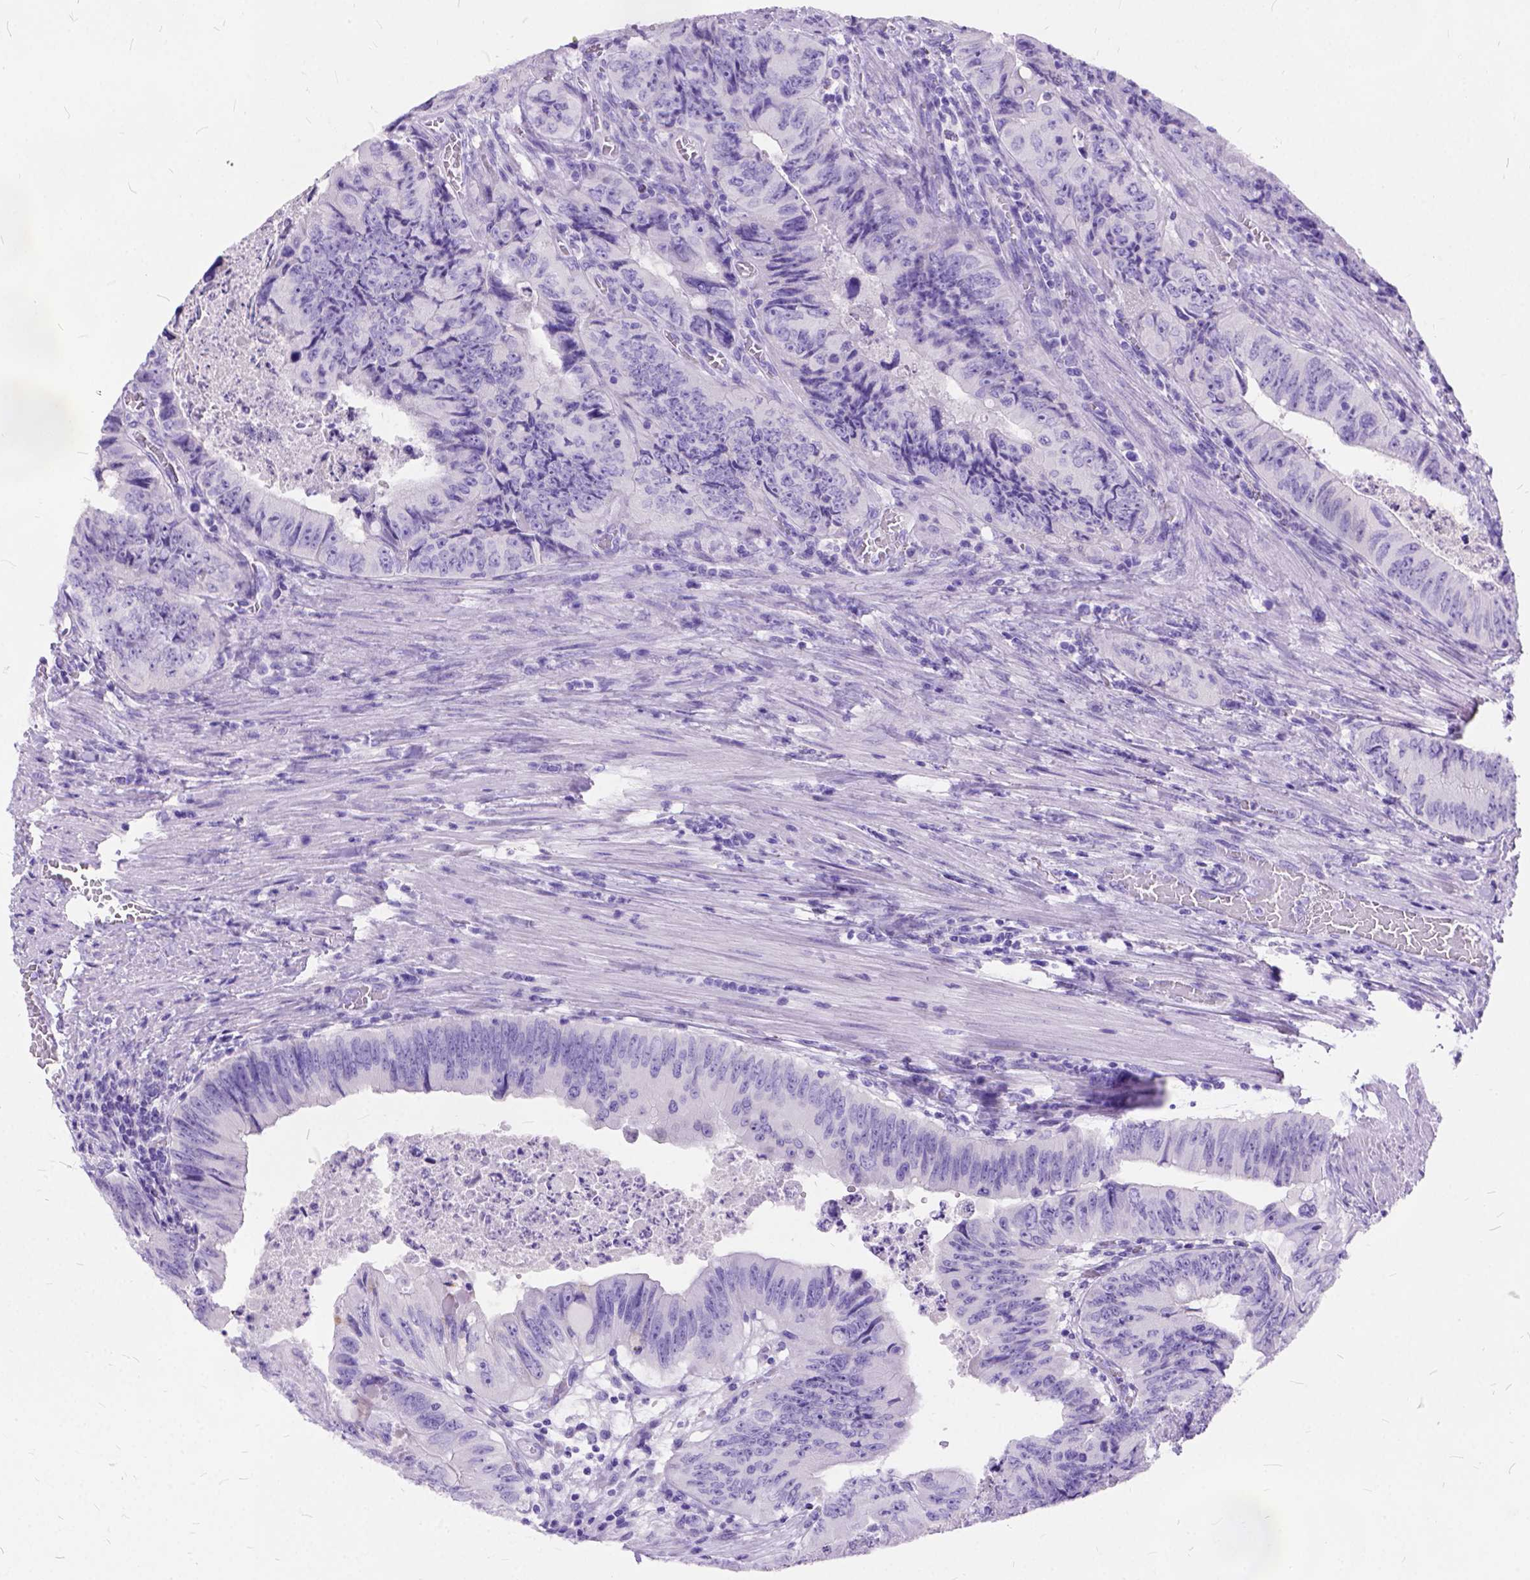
{"staining": {"intensity": "negative", "quantity": "none", "location": "none"}, "tissue": "colorectal cancer", "cell_type": "Tumor cells", "image_type": "cancer", "snomed": [{"axis": "morphology", "description": "Adenocarcinoma, NOS"}, {"axis": "topography", "description": "Colon"}], "caption": "A histopathology image of human colorectal adenocarcinoma is negative for staining in tumor cells.", "gene": "C1QTNF3", "patient": {"sex": "female", "age": 84}}